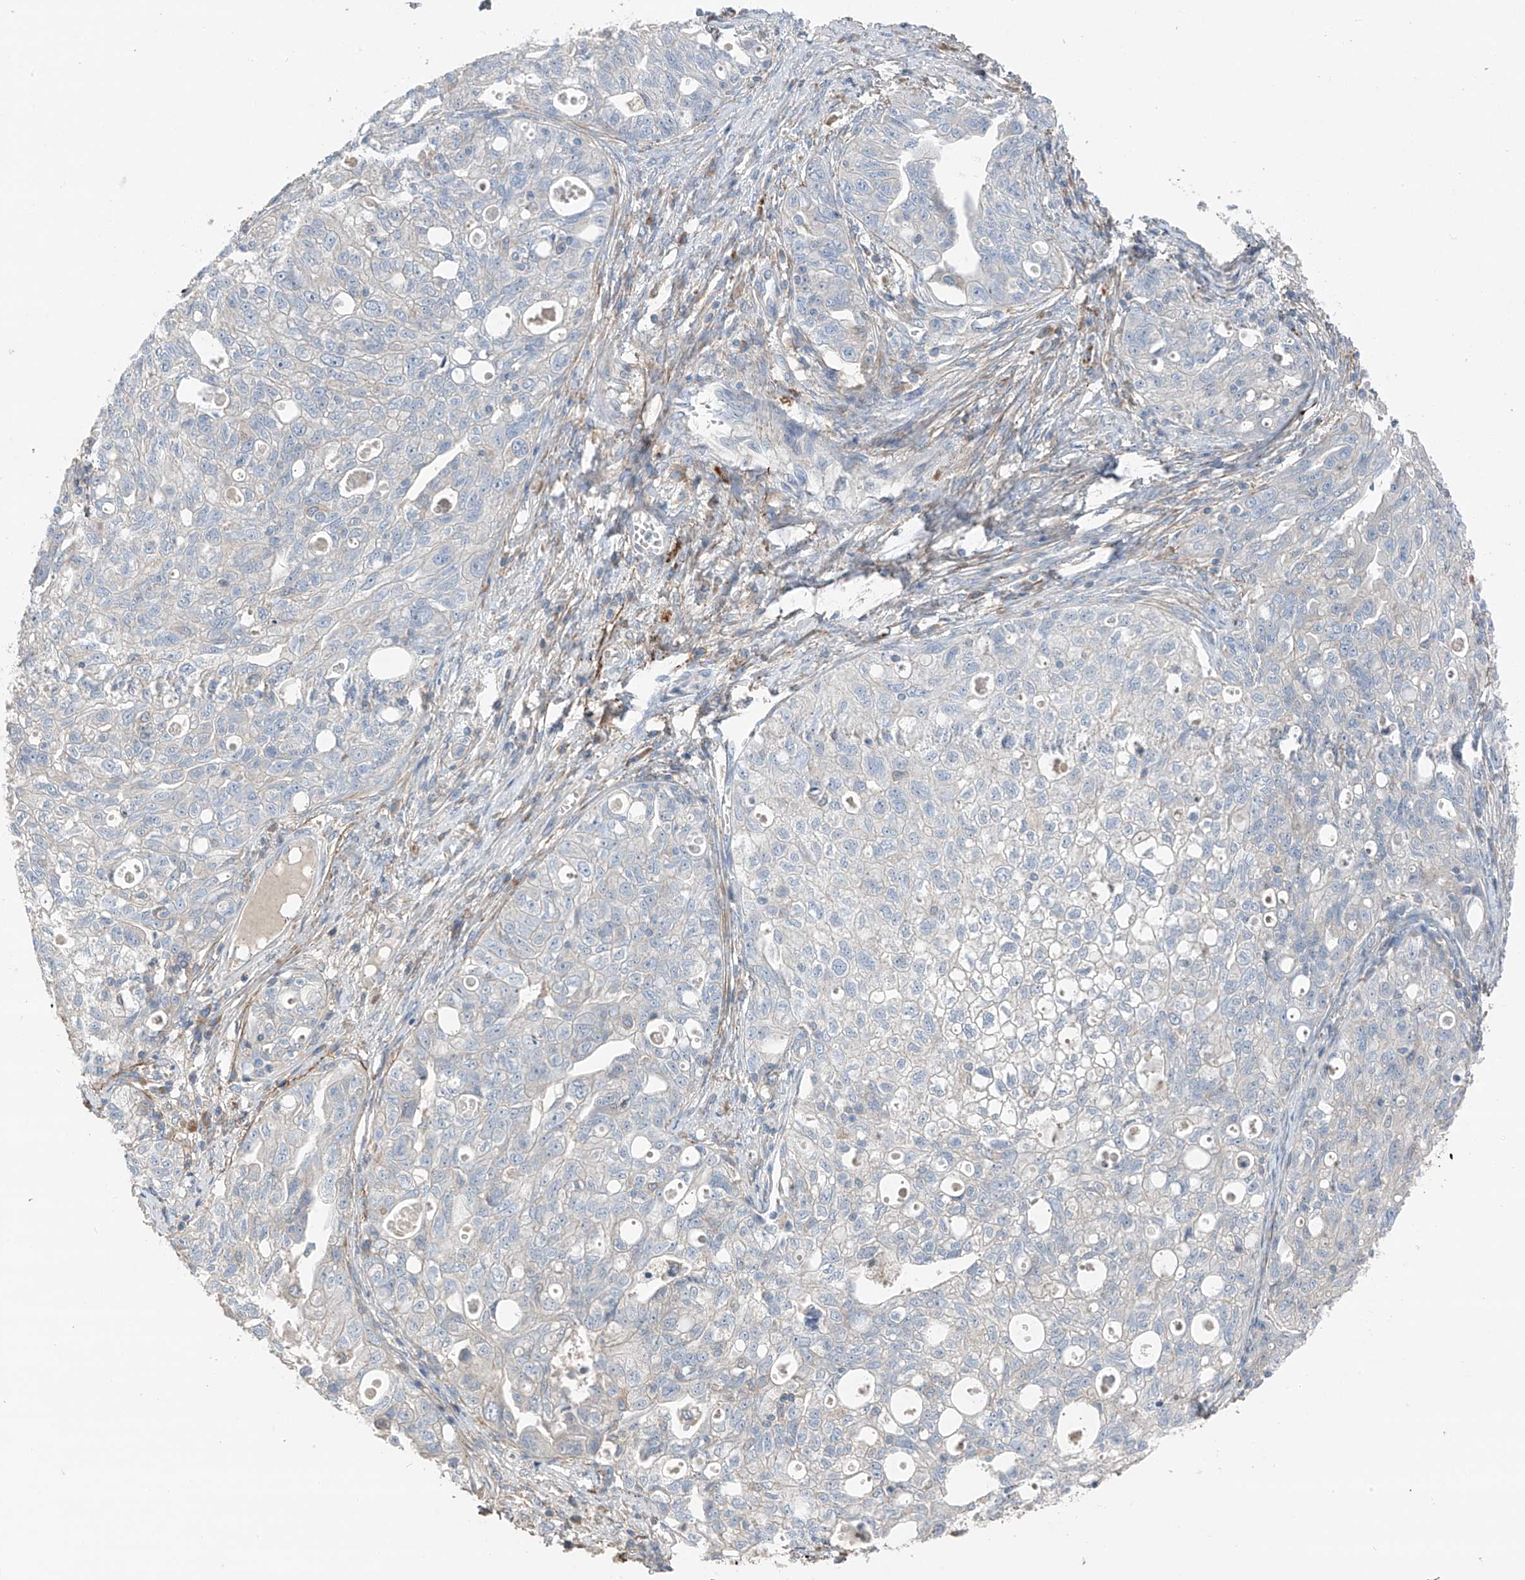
{"staining": {"intensity": "negative", "quantity": "none", "location": "none"}, "tissue": "ovarian cancer", "cell_type": "Tumor cells", "image_type": "cancer", "snomed": [{"axis": "morphology", "description": "Carcinoma, NOS"}, {"axis": "morphology", "description": "Cystadenocarcinoma, serous, NOS"}, {"axis": "topography", "description": "Ovary"}], "caption": "Immunohistochemistry (IHC) of ovarian cancer reveals no expression in tumor cells.", "gene": "GALNTL6", "patient": {"sex": "female", "age": 69}}